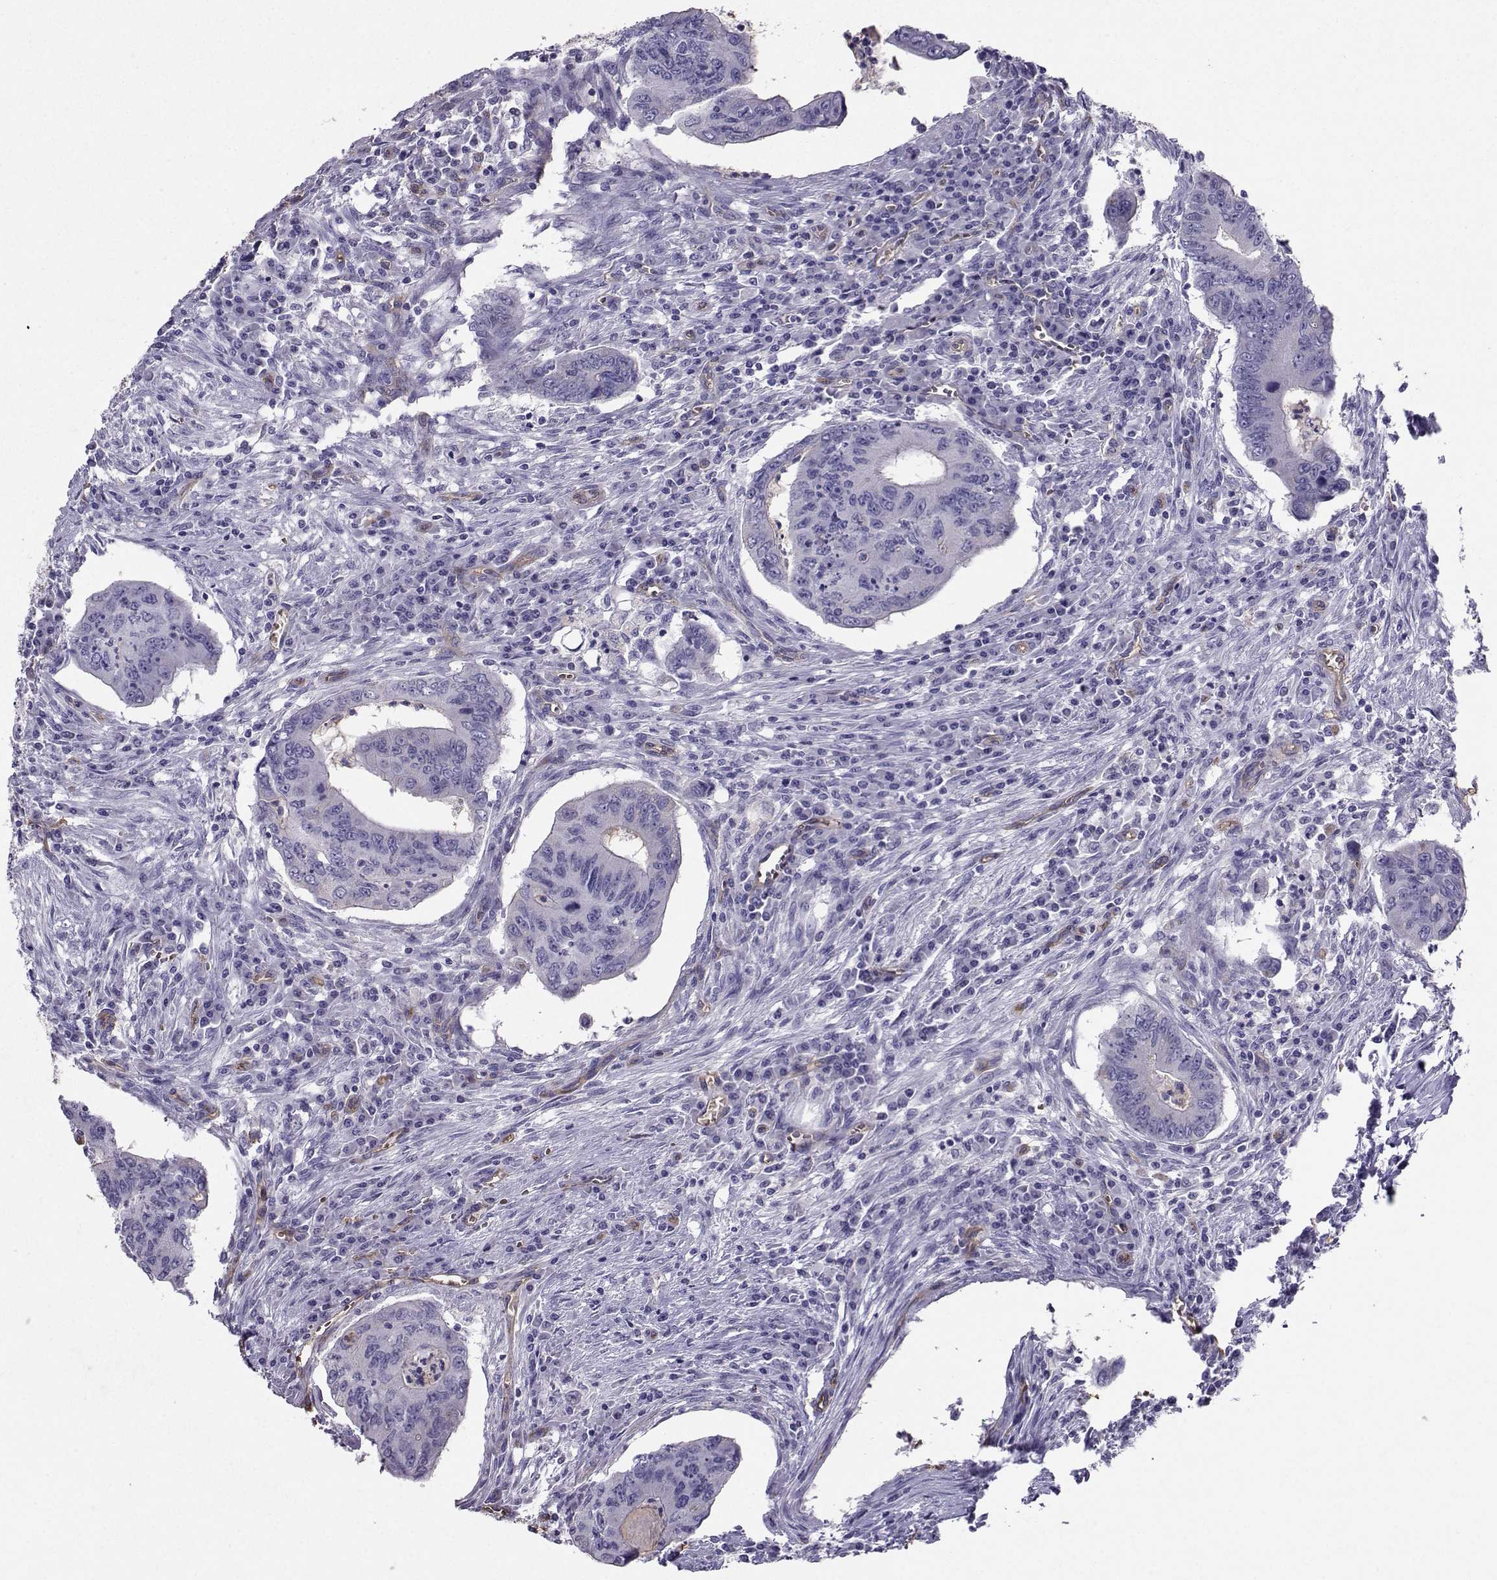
{"staining": {"intensity": "negative", "quantity": "none", "location": "none"}, "tissue": "colorectal cancer", "cell_type": "Tumor cells", "image_type": "cancer", "snomed": [{"axis": "morphology", "description": "Adenocarcinoma, NOS"}, {"axis": "topography", "description": "Colon"}], "caption": "High magnification brightfield microscopy of colorectal adenocarcinoma stained with DAB (brown) and counterstained with hematoxylin (blue): tumor cells show no significant staining.", "gene": "CLUL1", "patient": {"sex": "male", "age": 53}}